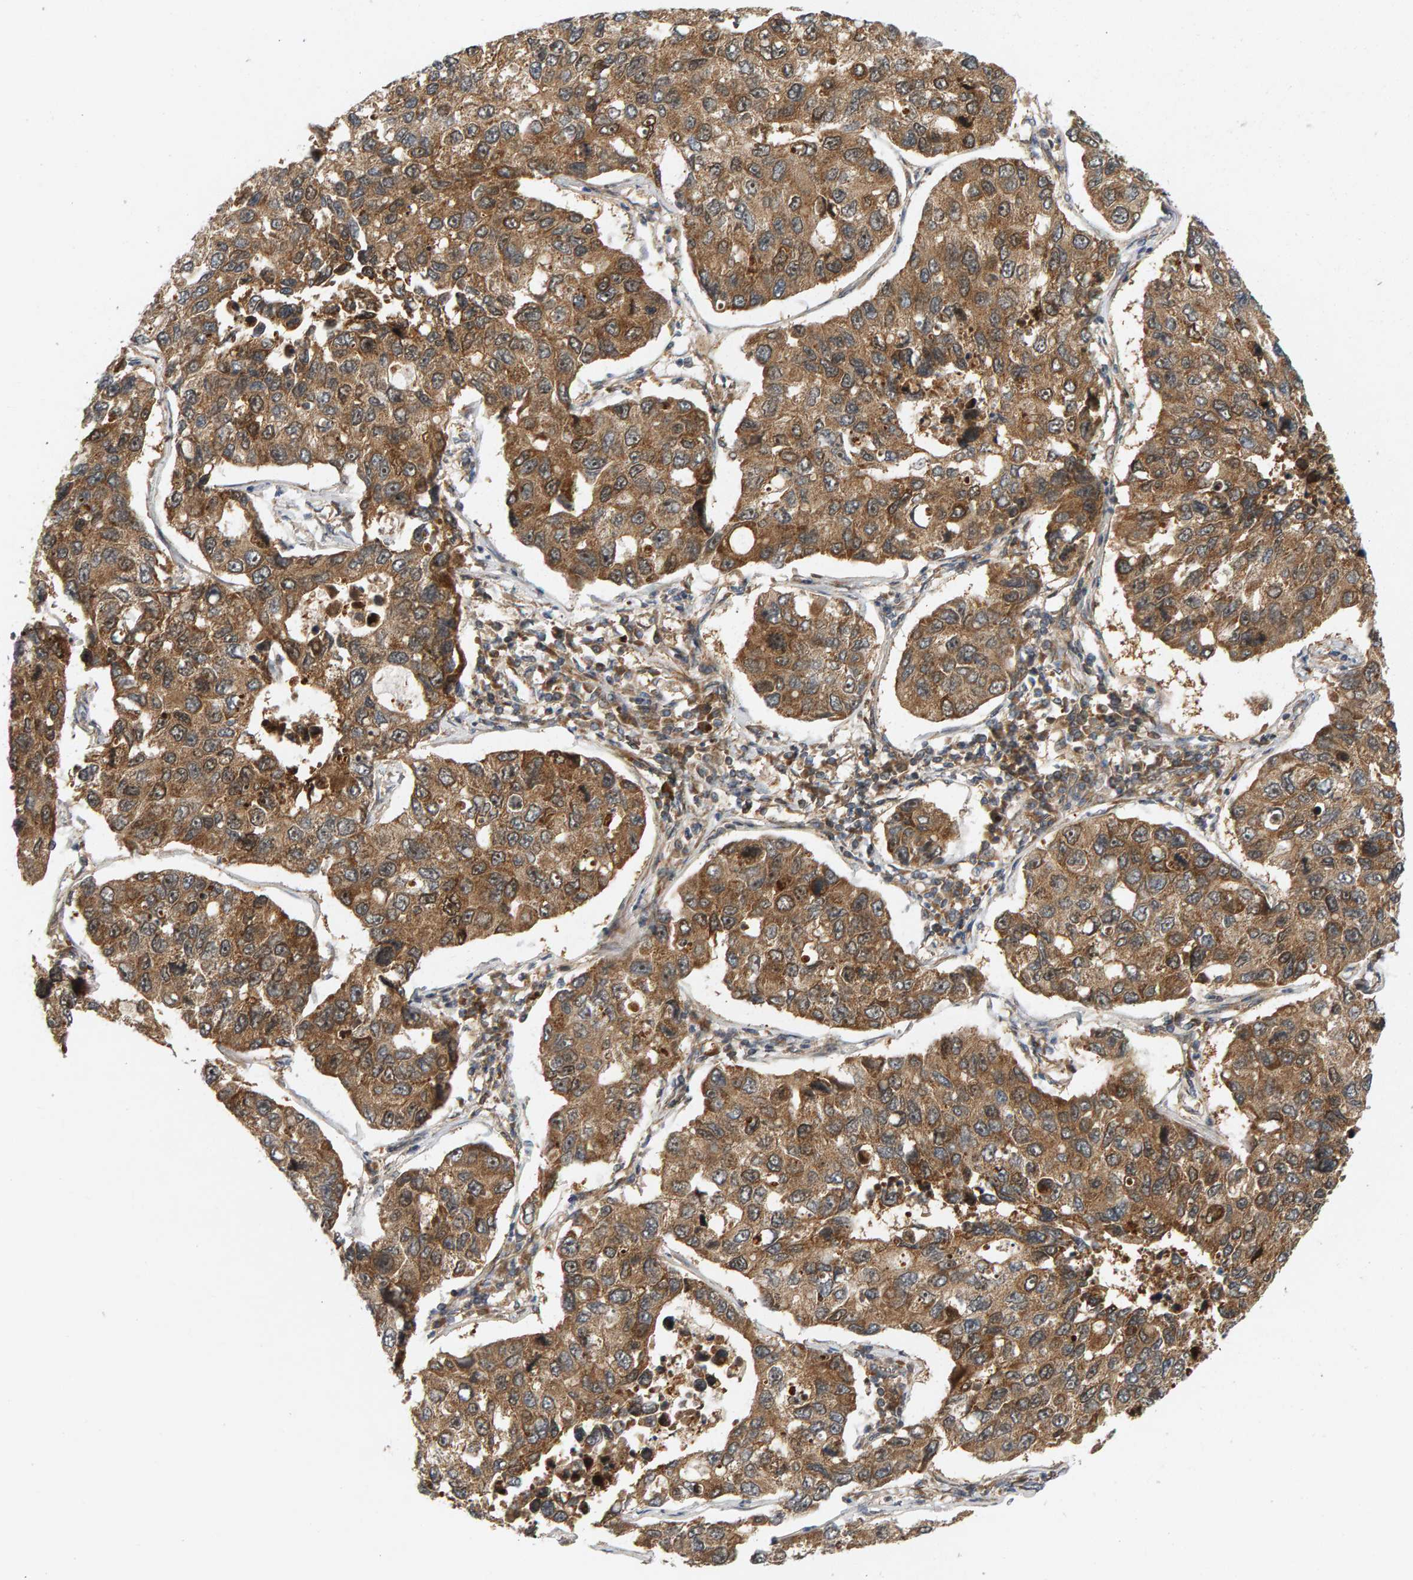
{"staining": {"intensity": "moderate", "quantity": ">75%", "location": "cytoplasmic/membranous"}, "tissue": "lung cancer", "cell_type": "Tumor cells", "image_type": "cancer", "snomed": [{"axis": "morphology", "description": "Adenocarcinoma, NOS"}, {"axis": "topography", "description": "Lung"}], "caption": "Brown immunohistochemical staining in lung adenocarcinoma displays moderate cytoplasmic/membranous positivity in about >75% of tumor cells.", "gene": "BAHCC1", "patient": {"sex": "male", "age": 64}}